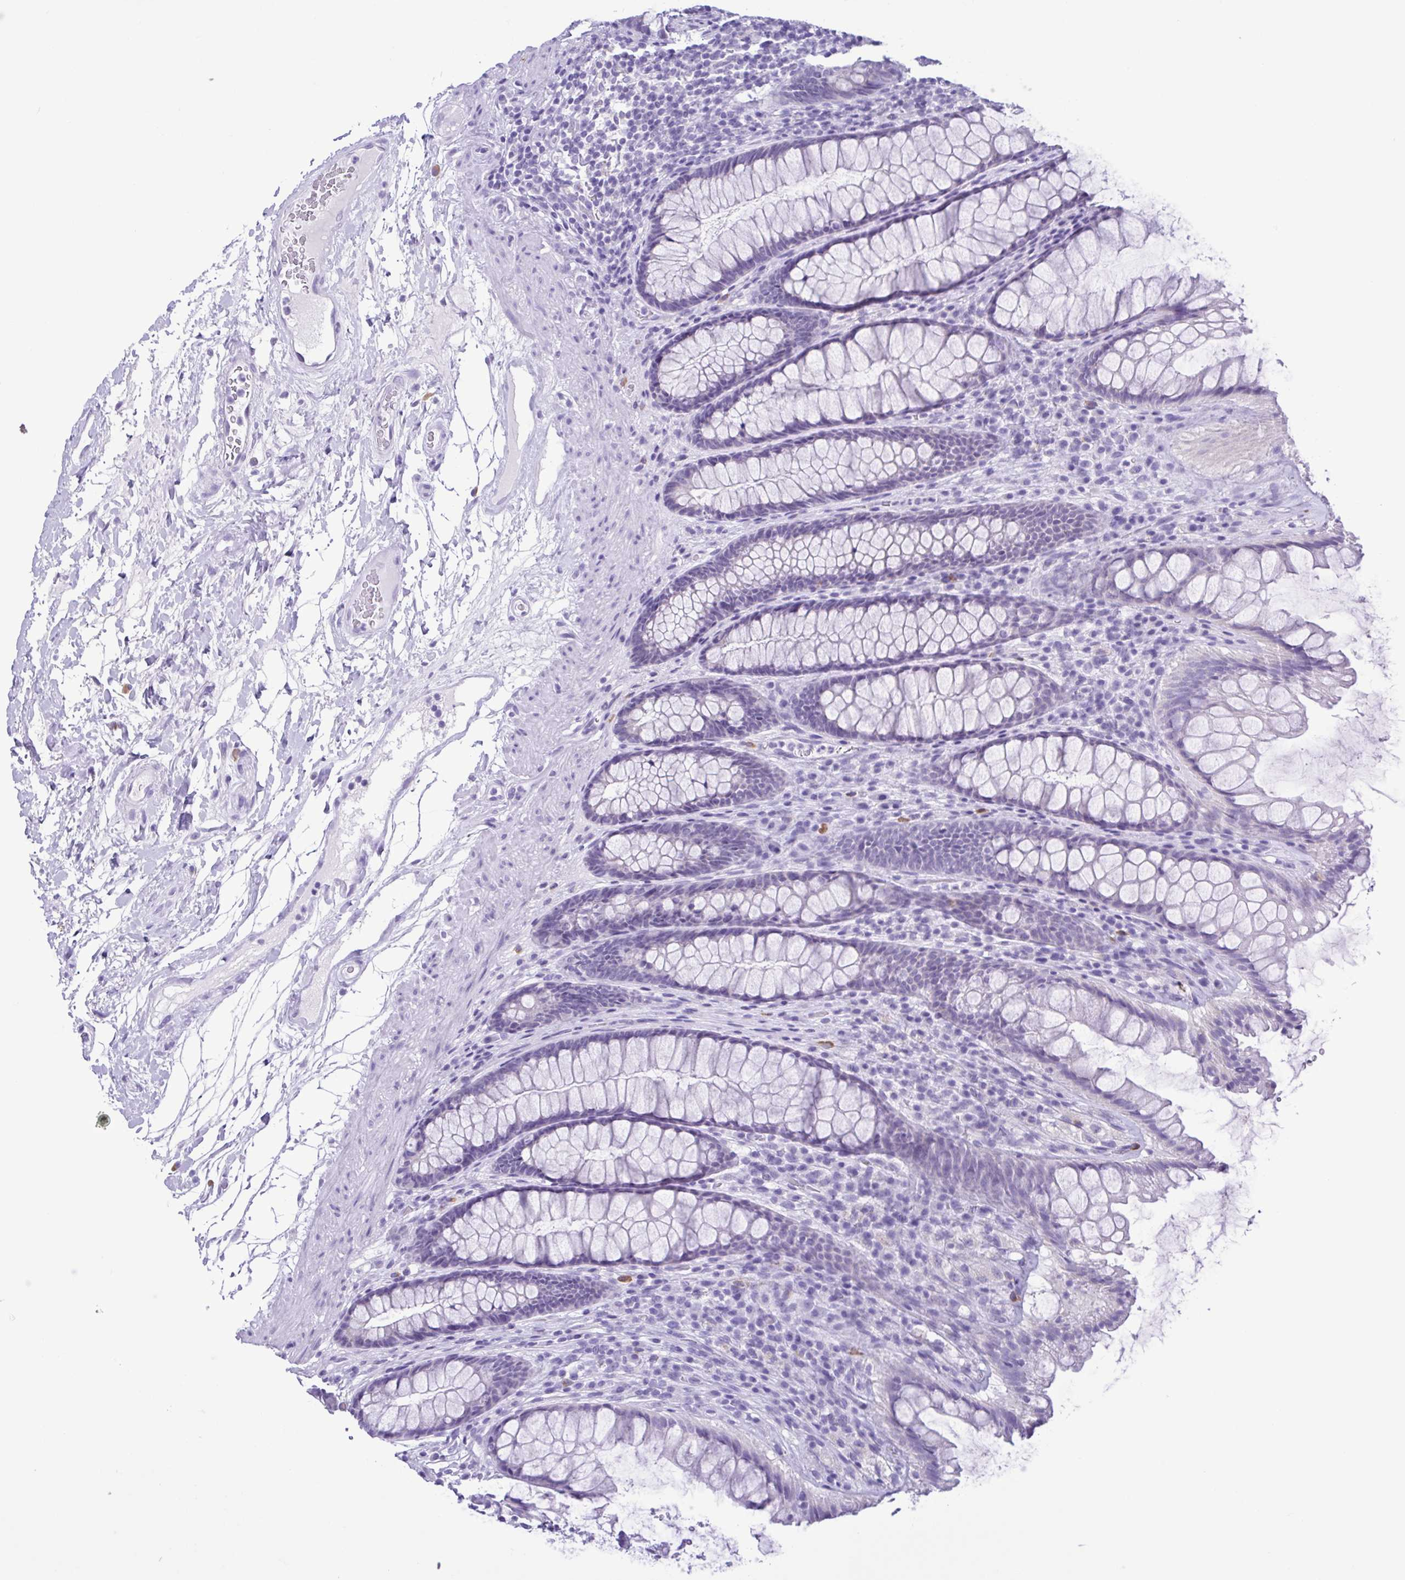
{"staining": {"intensity": "negative", "quantity": "none", "location": "none"}, "tissue": "rectum", "cell_type": "Glandular cells", "image_type": "normal", "snomed": [{"axis": "morphology", "description": "Normal tissue, NOS"}, {"axis": "topography", "description": "Rectum"}], "caption": "DAB immunohistochemical staining of unremarkable human rectum shows no significant staining in glandular cells. The staining is performed using DAB brown chromogen with nuclei counter-stained in using hematoxylin.", "gene": "SPATA16", "patient": {"sex": "male", "age": 72}}